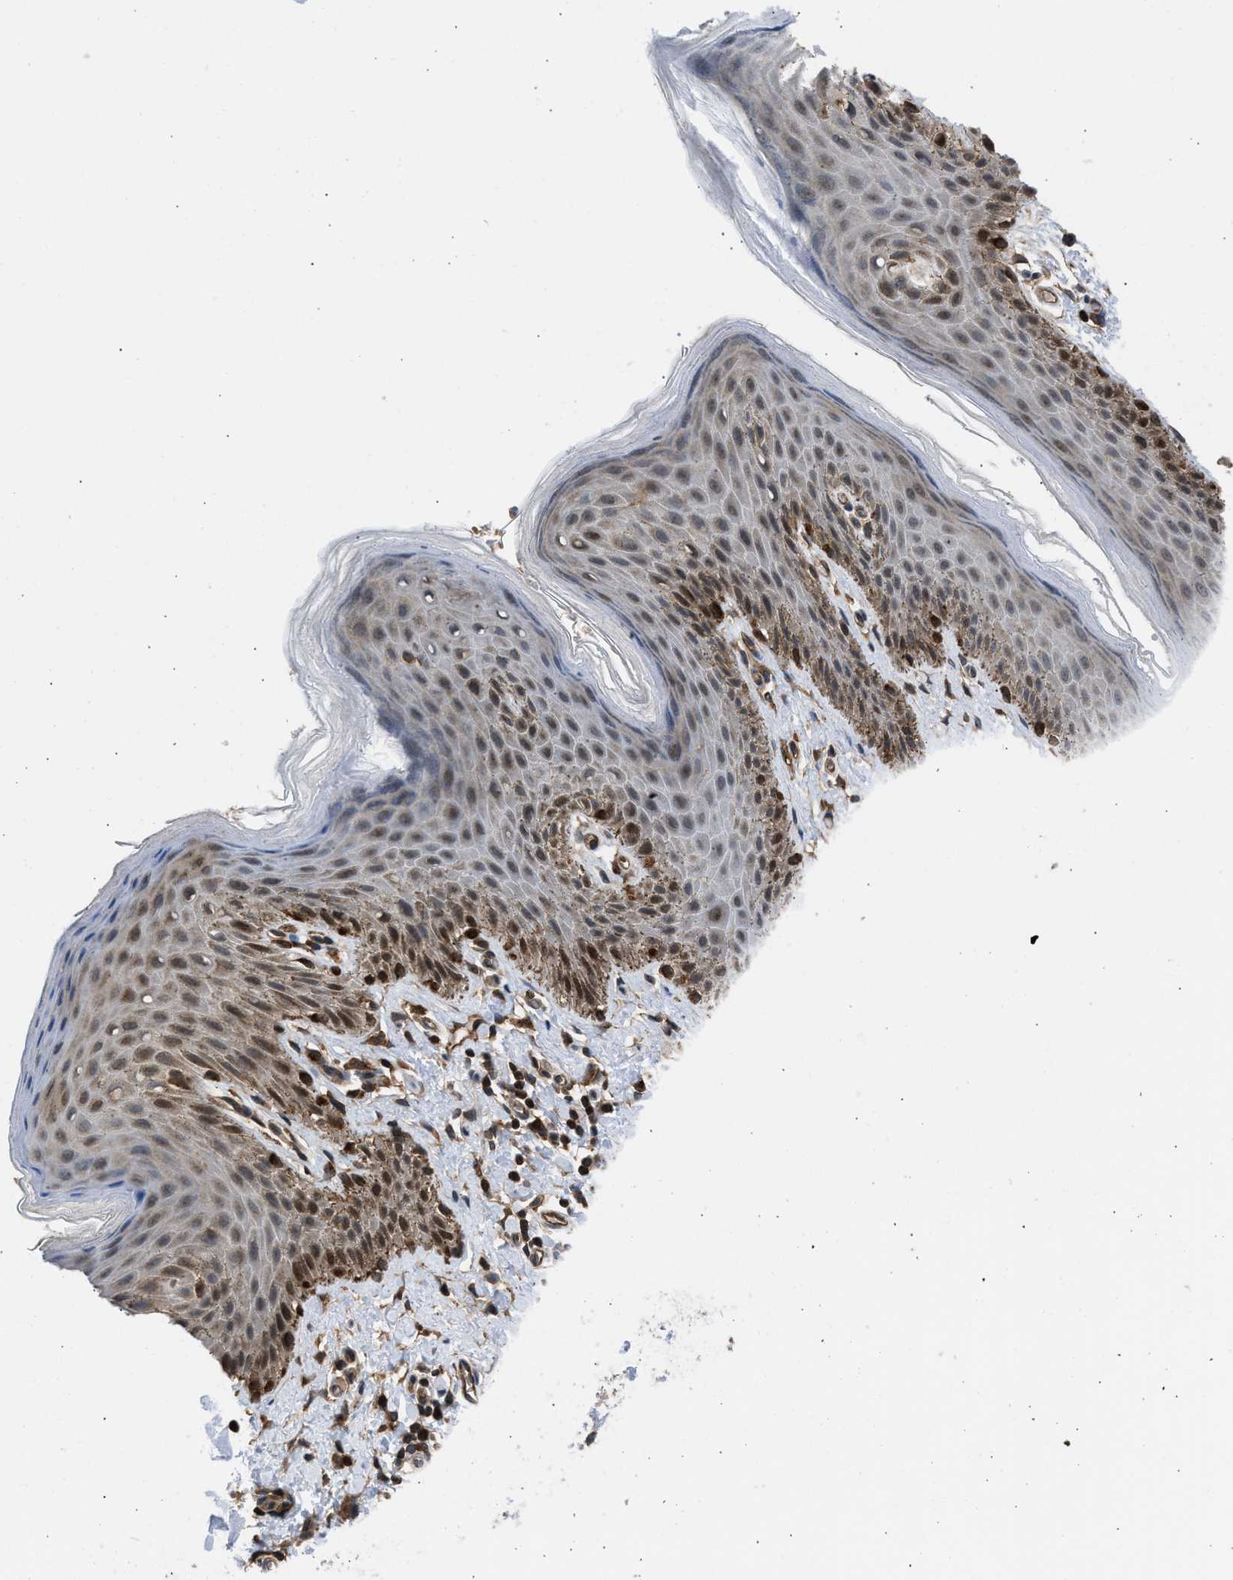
{"staining": {"intensity": "moderate", "quantity": "<25%", "location": "cytoplasmic/membranous,nuclear"}, "tissue": "skin", "cell_type": "Epidermal cells", "image_type": "normal", "snomed": [{"axis": "morphology", "description": "Normal tissue, NOS"}, {"axis": "topography", "description": "Anal"}], "caption": "Immunohistochemical staining of normal human skin shows moderate cytoplasmic/membranous,nuclear protein positivity in about <25% of epidermal cells. The staining was performed using DAB (3,3'-diaminobenzidine), with brown indicating positive protein expression. Nuclei are stained blue with hematoxylin.", "gene": "GPATCH2L", "patient": {"sex": "male", "age": 44}}